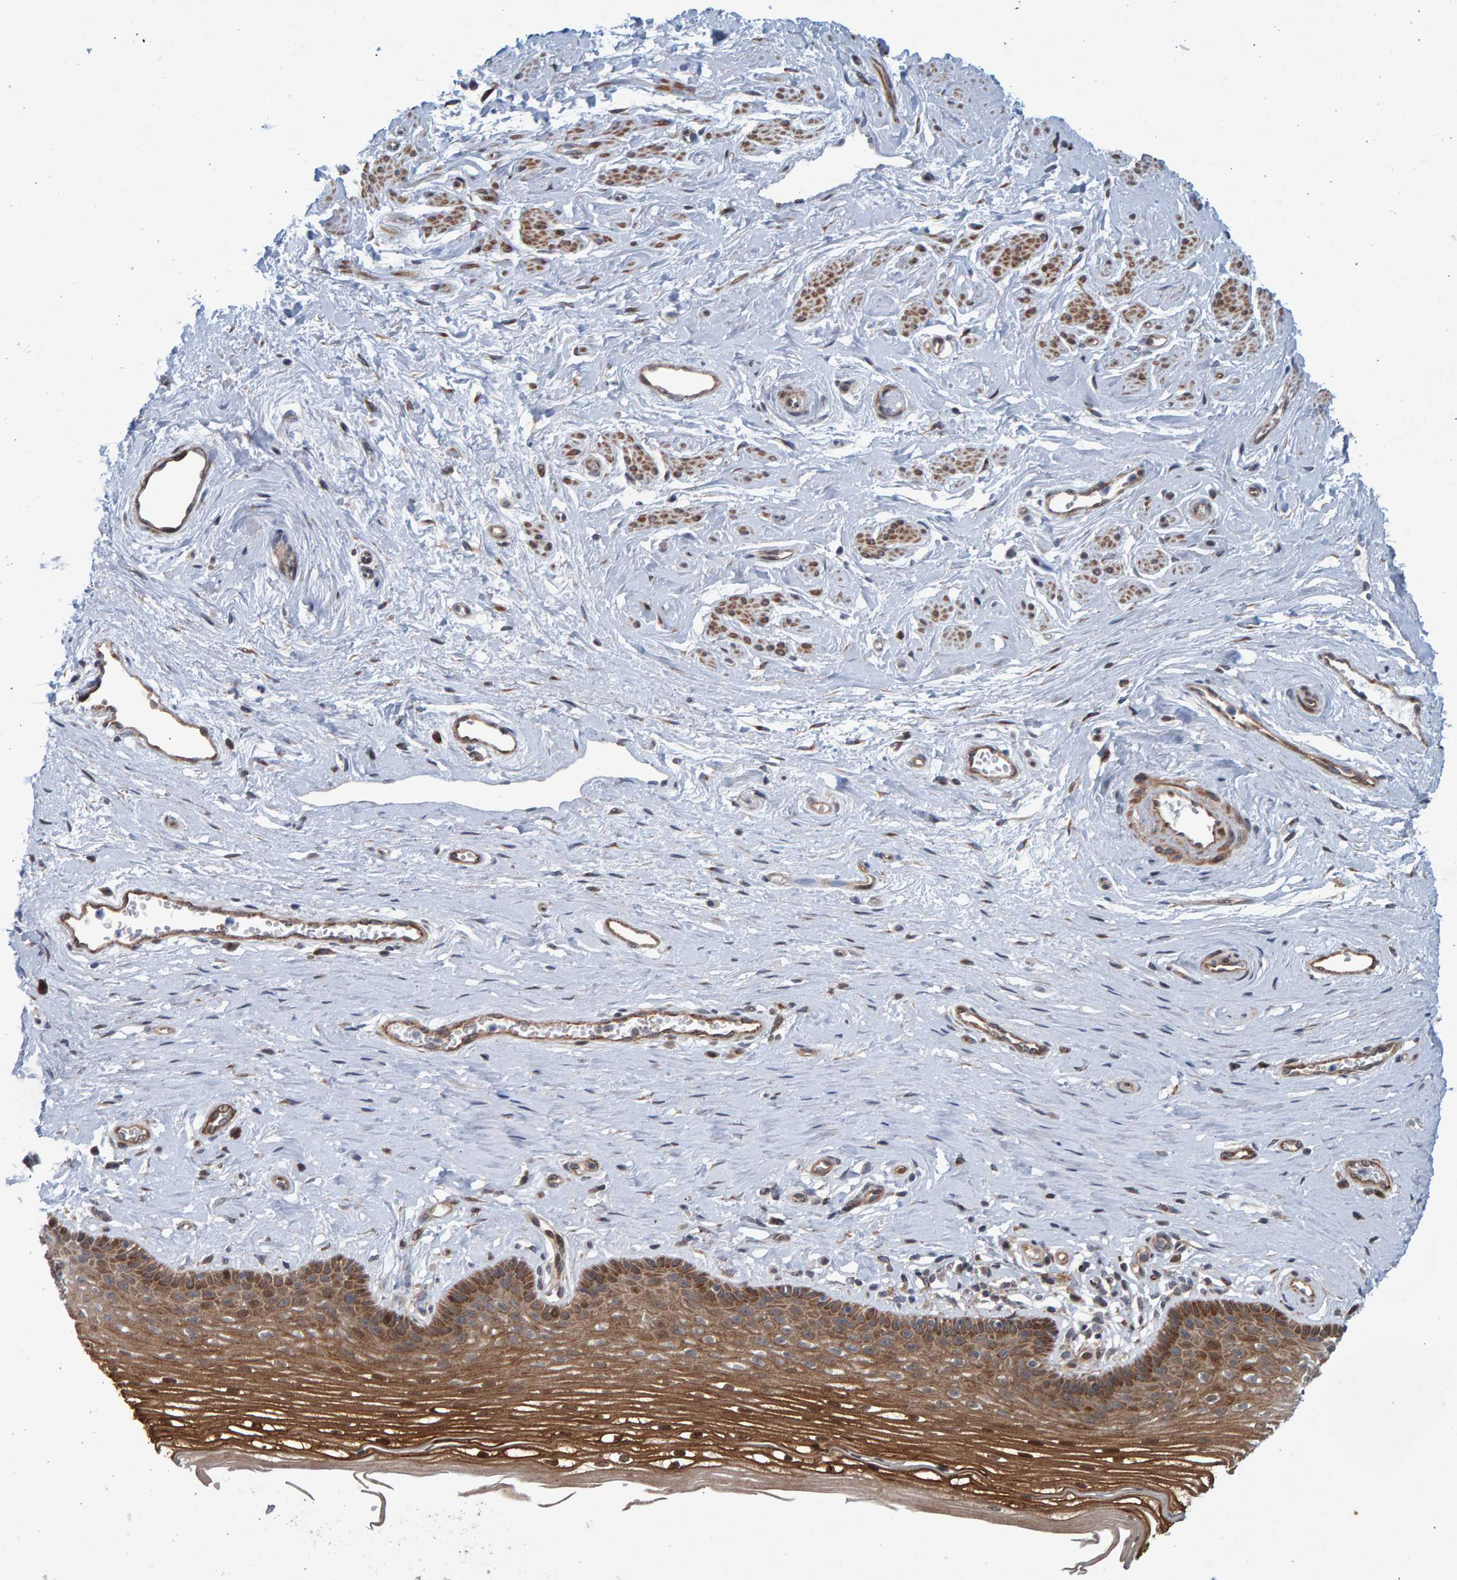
{"staining": {"intensity": "moderate", "quantity": ">75%", "location": "cytoplasmic/membranous,nuclear"}, "tissue": "vagina", "cell_type": "Squamous epithelial cells", "image_type": "normal", "snomed": [{"axis": "morphology", "description": "Normal tissue, NOS"}, {"axis": "topography", "description": "Vagina"}], "caption": "Vagina was stained to show a protein in brown. There is medium levels of moderate cytoplasmic/membranous,nuclear staining in approximately >75% of squamous epithelial cells. (DAB IHC with brightfield microscopy, high magnification).", "gene": "LRBA", "patient": {"sex": "female", "age": 46}}